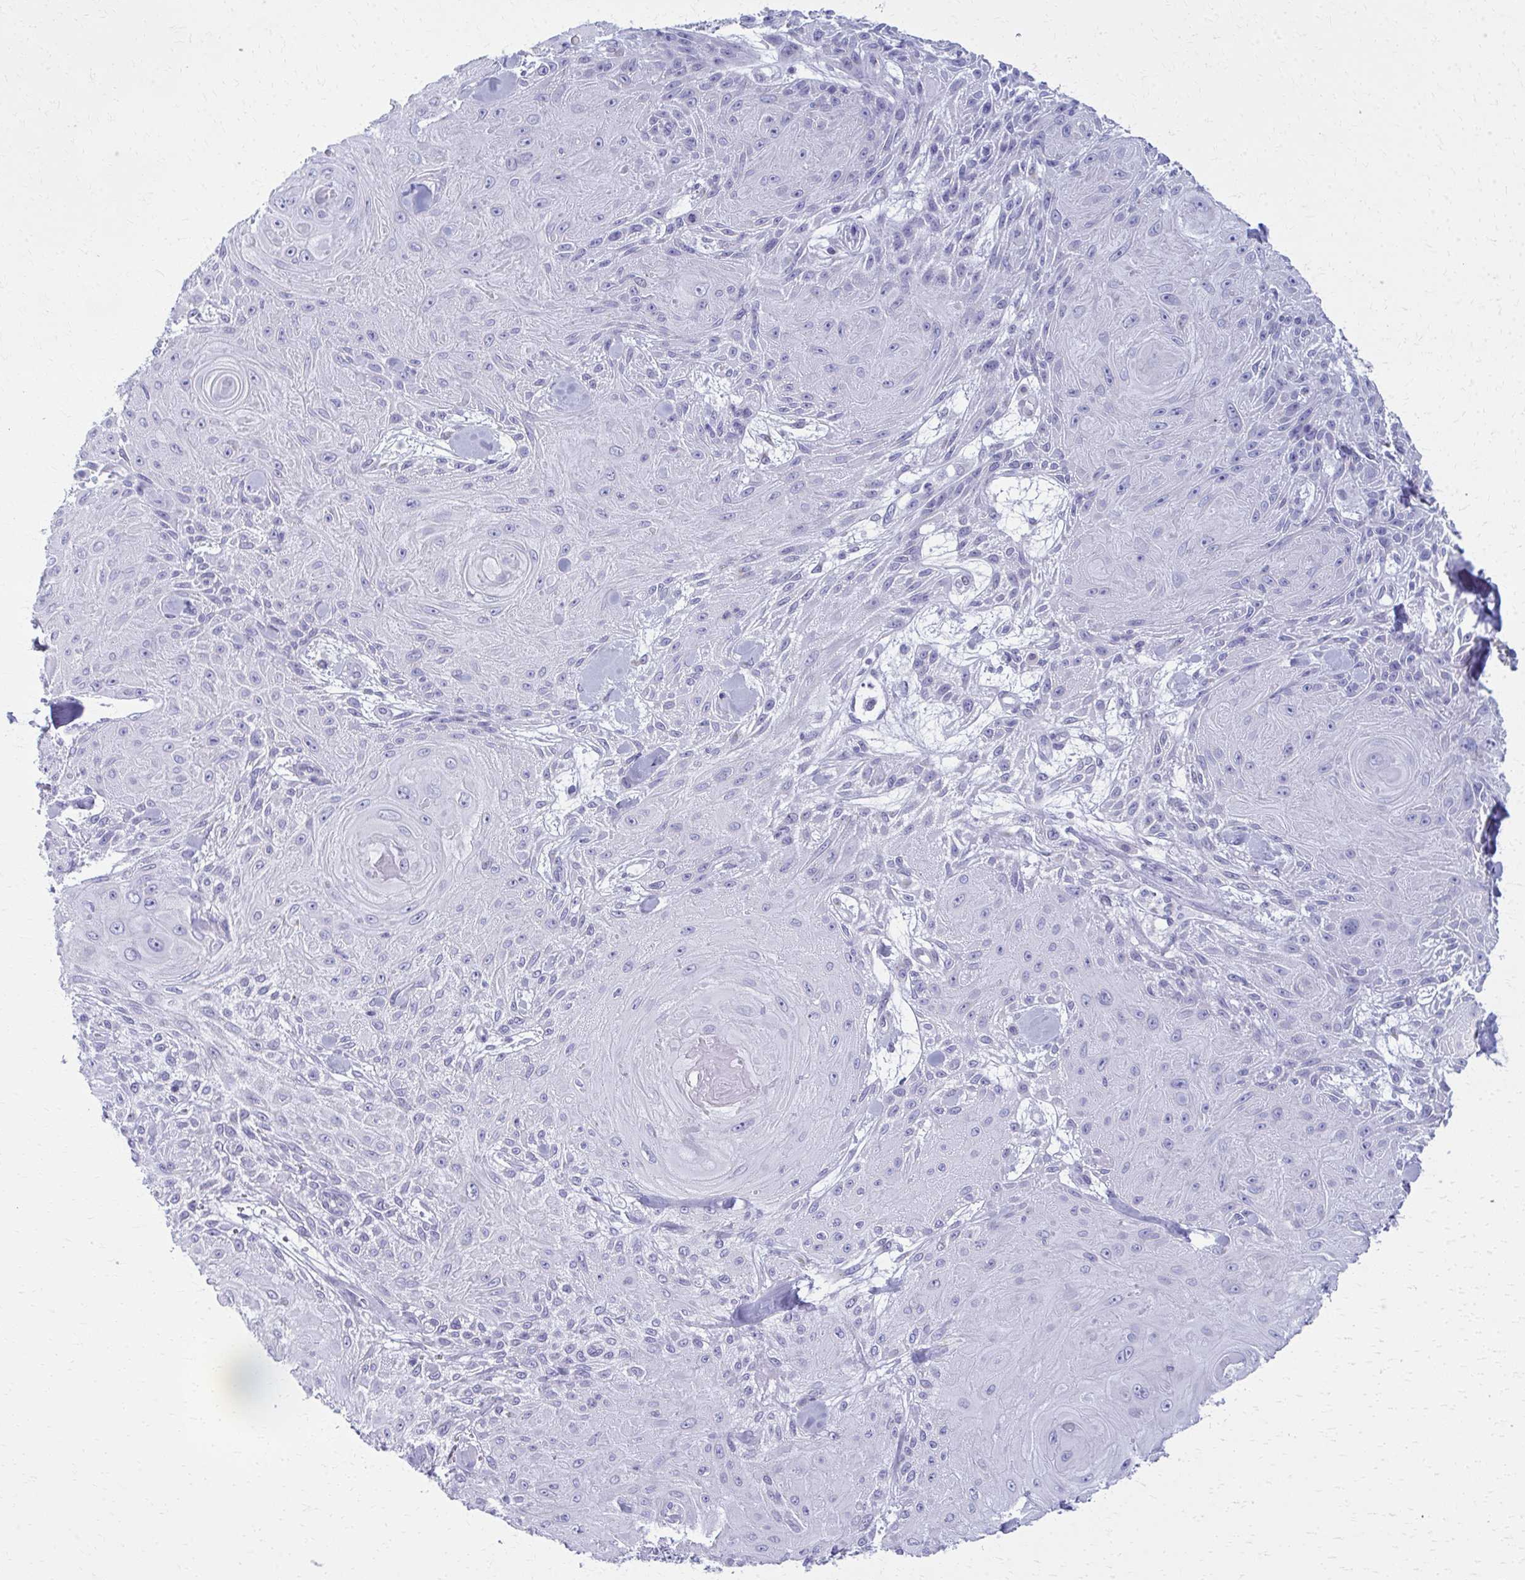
{"staining": {"intensity": "negative", "quantity": "none", "location": "none"}, "tissue": "skin cancer", "cell_type": "Tumor cells", "image_type": "cancer", "snomed": [{"axis": "morphology", "description": "Squamous cell carcinoma, NOS"}, {"axis": "topography", "description": "Skin"}], "caption": "Image shows no protein positivity in tumor cells of skin cancer (squamous cell carcinoma) tissue.", "gene": "SCLY", "patient": {"sex": "male", "age": 88}}